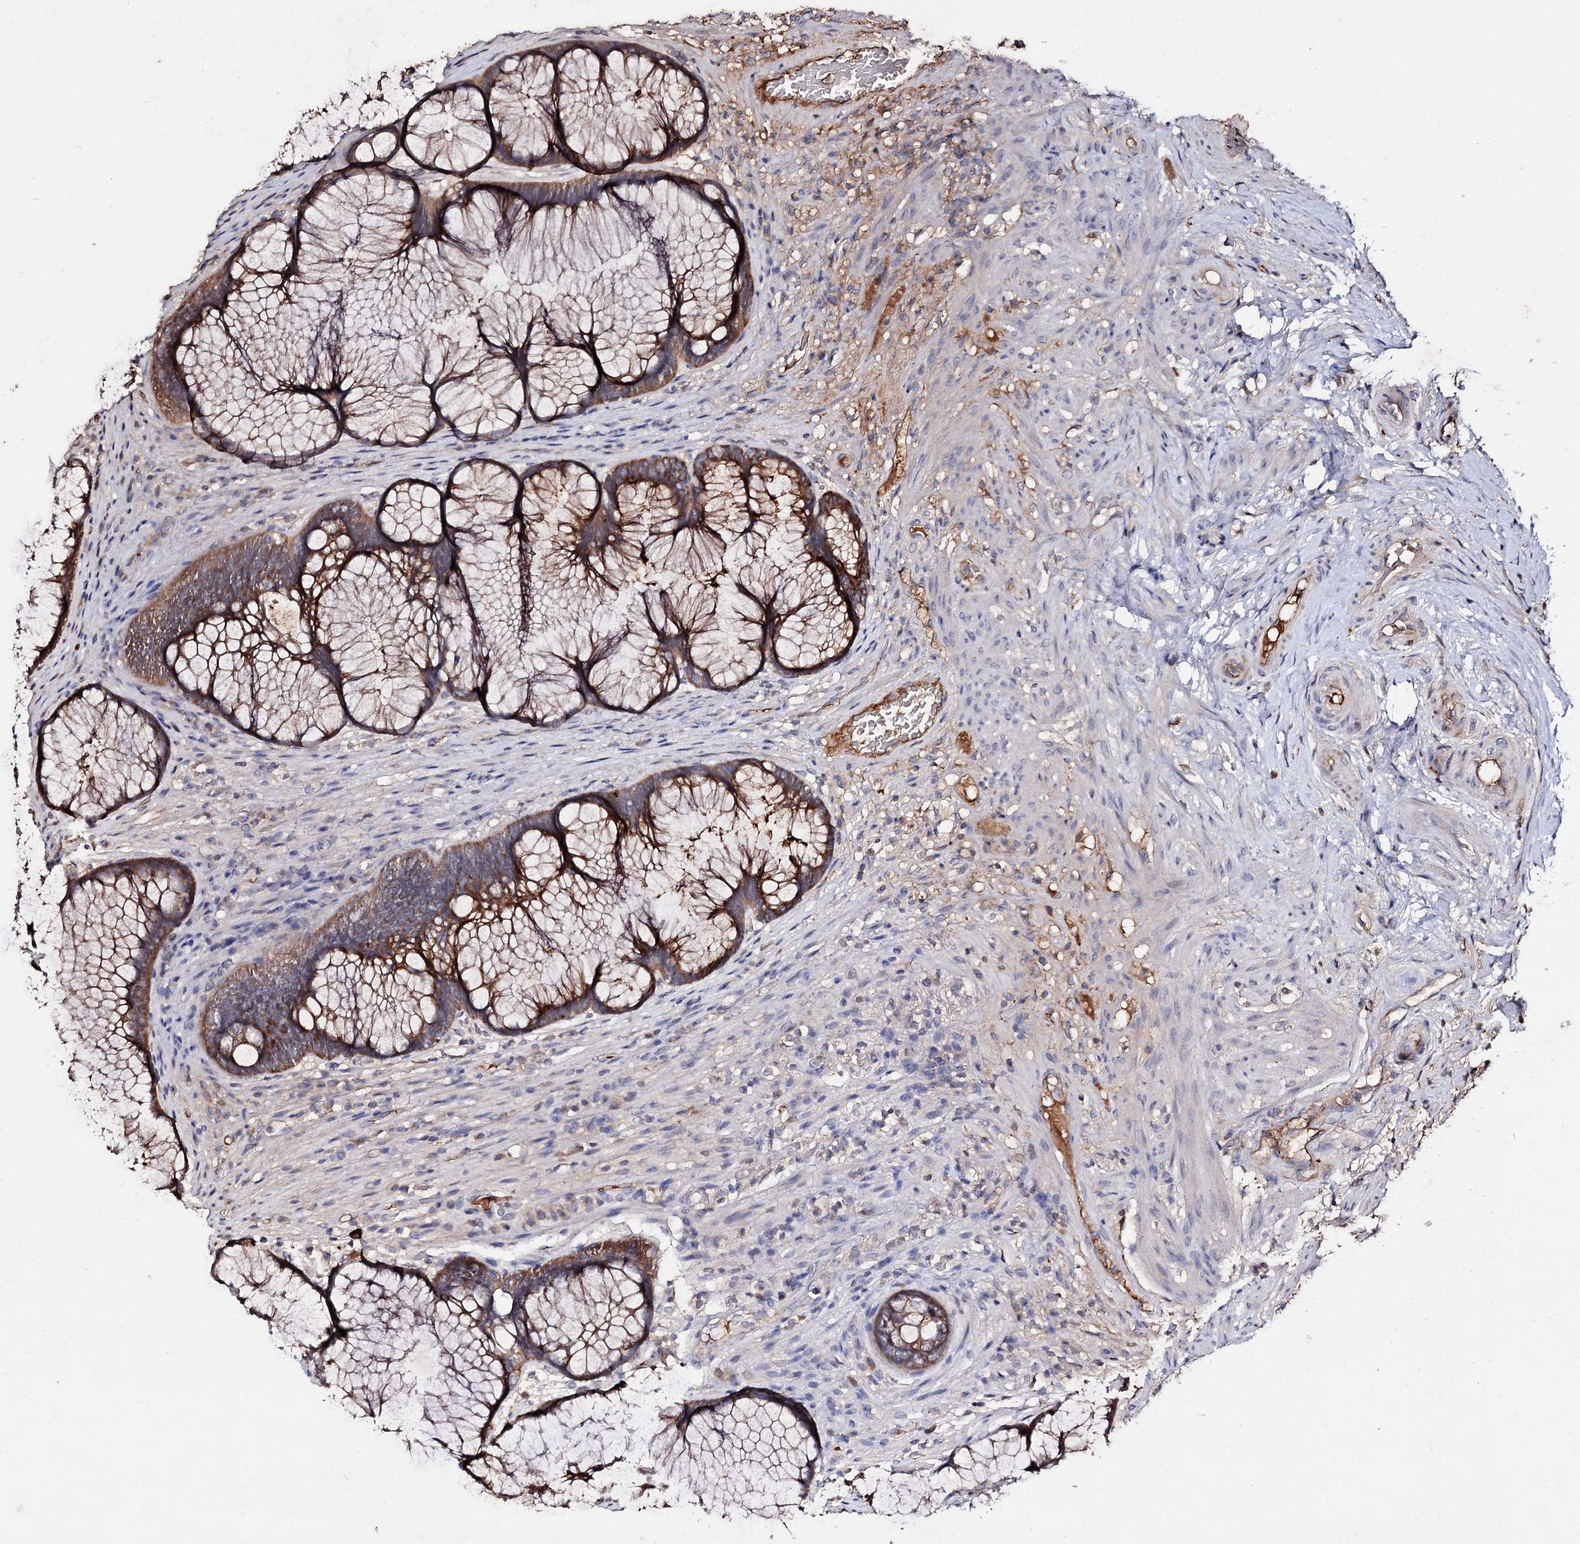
{"staining": {"intensity": "moderate", "quantity": ">75%", "location": "cytoplasmic/membranous"}, "tissue": "rectum", "cell_type": "Glandular cells", "image_type": "normal", "snomed": [{"axis": "morphology", "description": "Normal tissue, NOS"}, {"axis": "topography", "description": "Rectum"}], "caption": "Protein expression analysis of unremarkable rectum exhibits moderate cytoplasmic/membranous expression in about >75% of glandular cells.", "gene": "ARFIP2", "patient": {"sex": "male", "age": 51}}